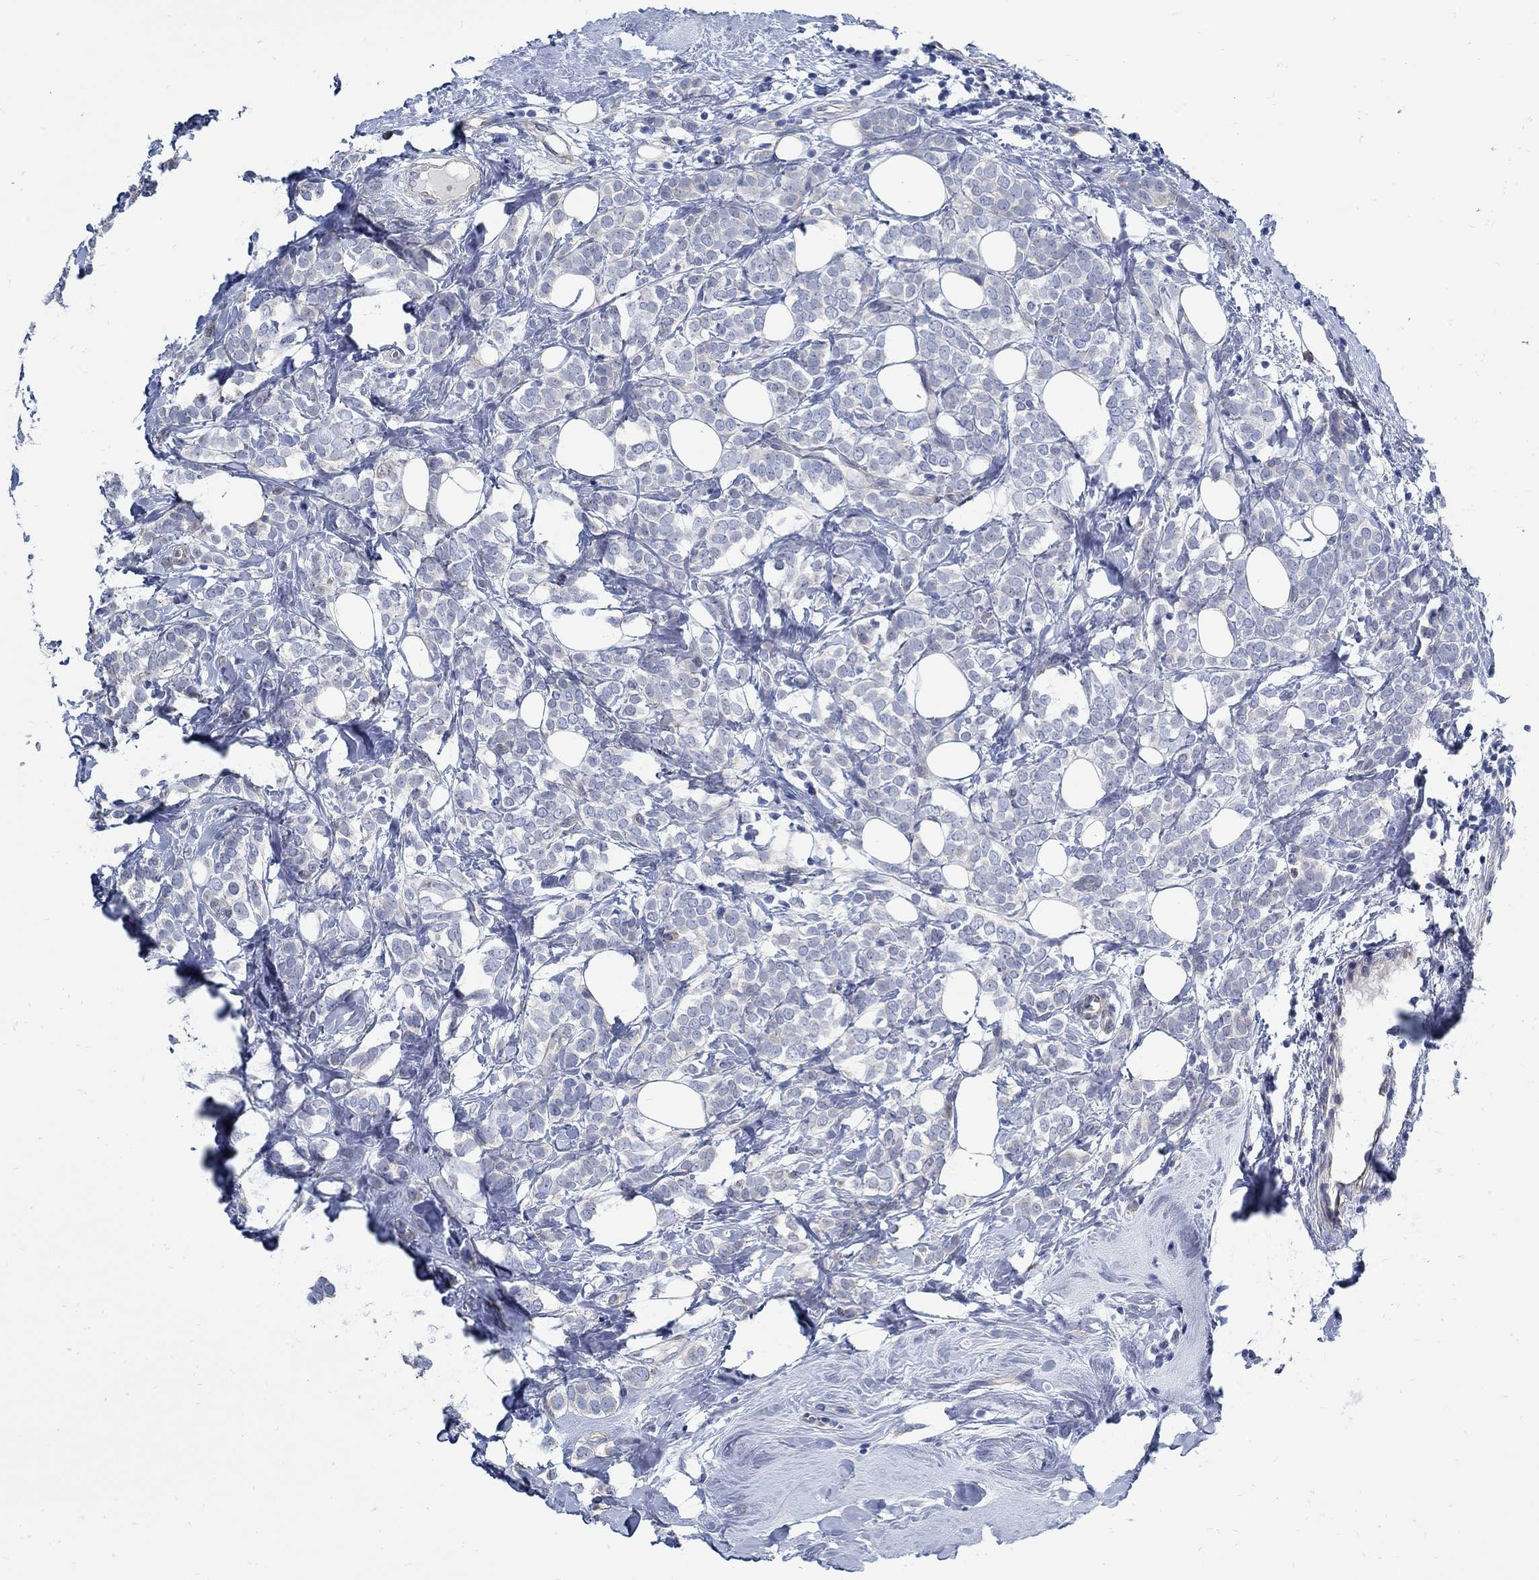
{"staining": {"intensity": "negative", "quantity": "none", "location": "none"}, "tissue": "breast cancer", "cell_type": "Tumor cells", "image_type": "cancer", "snomed": [{"axis": "morphology", "description": "Lobular carcinoma"}, {"axis": "topography", "description": "Breast"}], "caption": "The immunohistochemistry image has no significant staining in tumor cells of breast lobular carcinoma tissue. (DAB (3,3'-diaminobenzidine) IHC, high magnification).", "gene": "C15orf39", "patient": {"sex": "female", "age": 49}}